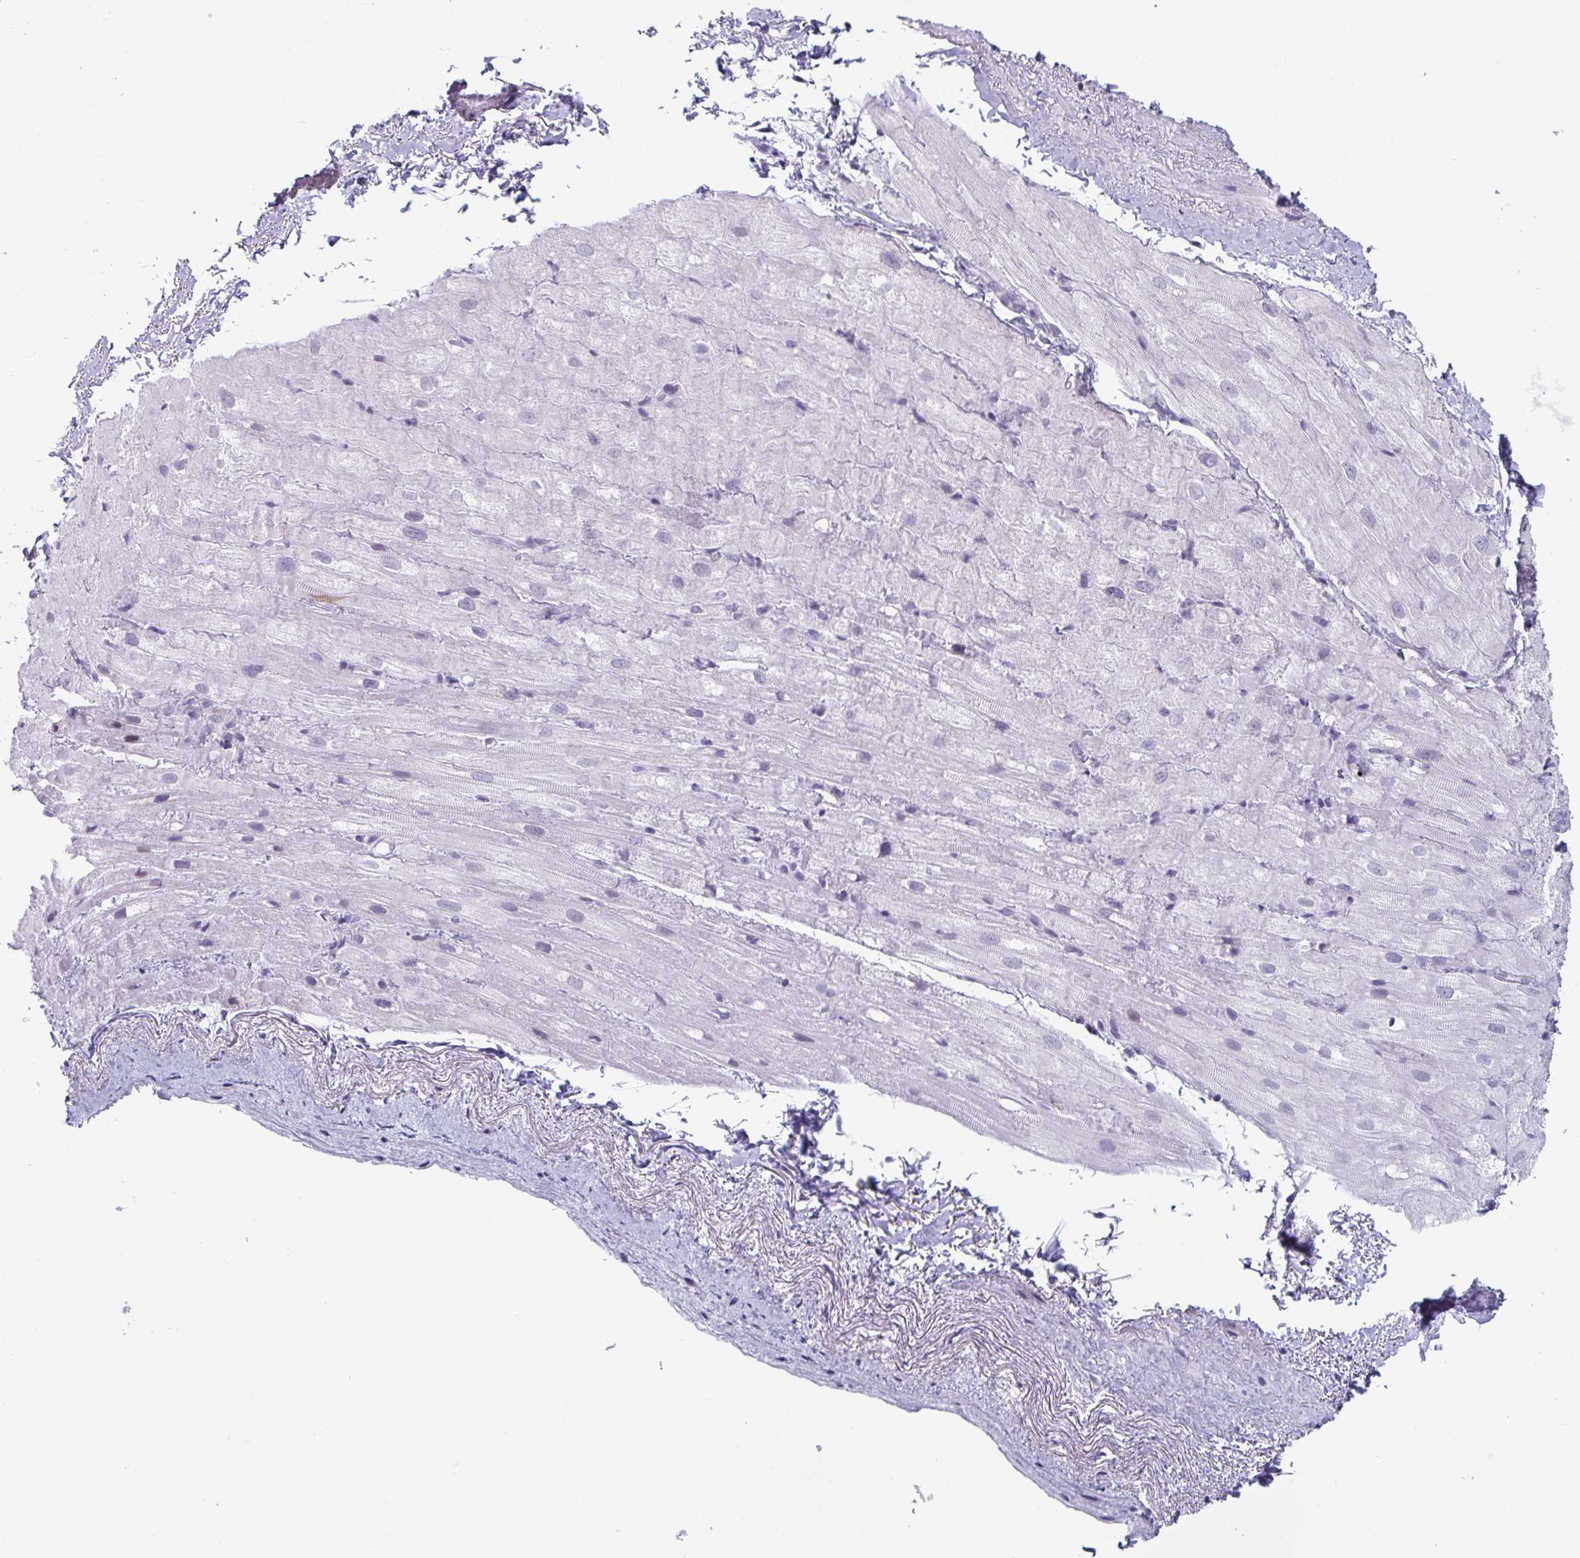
{"staining": {"intensity": "negative", "quantity": "none", "location": "none"}, "tissue": "heart muscle", "cell_type": "Cardiomyocytes", "image_type": "normal", "snomed": [{"axis": "morphology", "description": "Normal tissue, NOS"}, {"axis": "topography", "description": "Heart"}], "caption": "This is an immunohistochemistry photomicrograph of benign heart muscle. There is no positivity in cardiomyocytes.", "gene": "VSIG10L", "patient": {"sex": "male", "age": 62}}